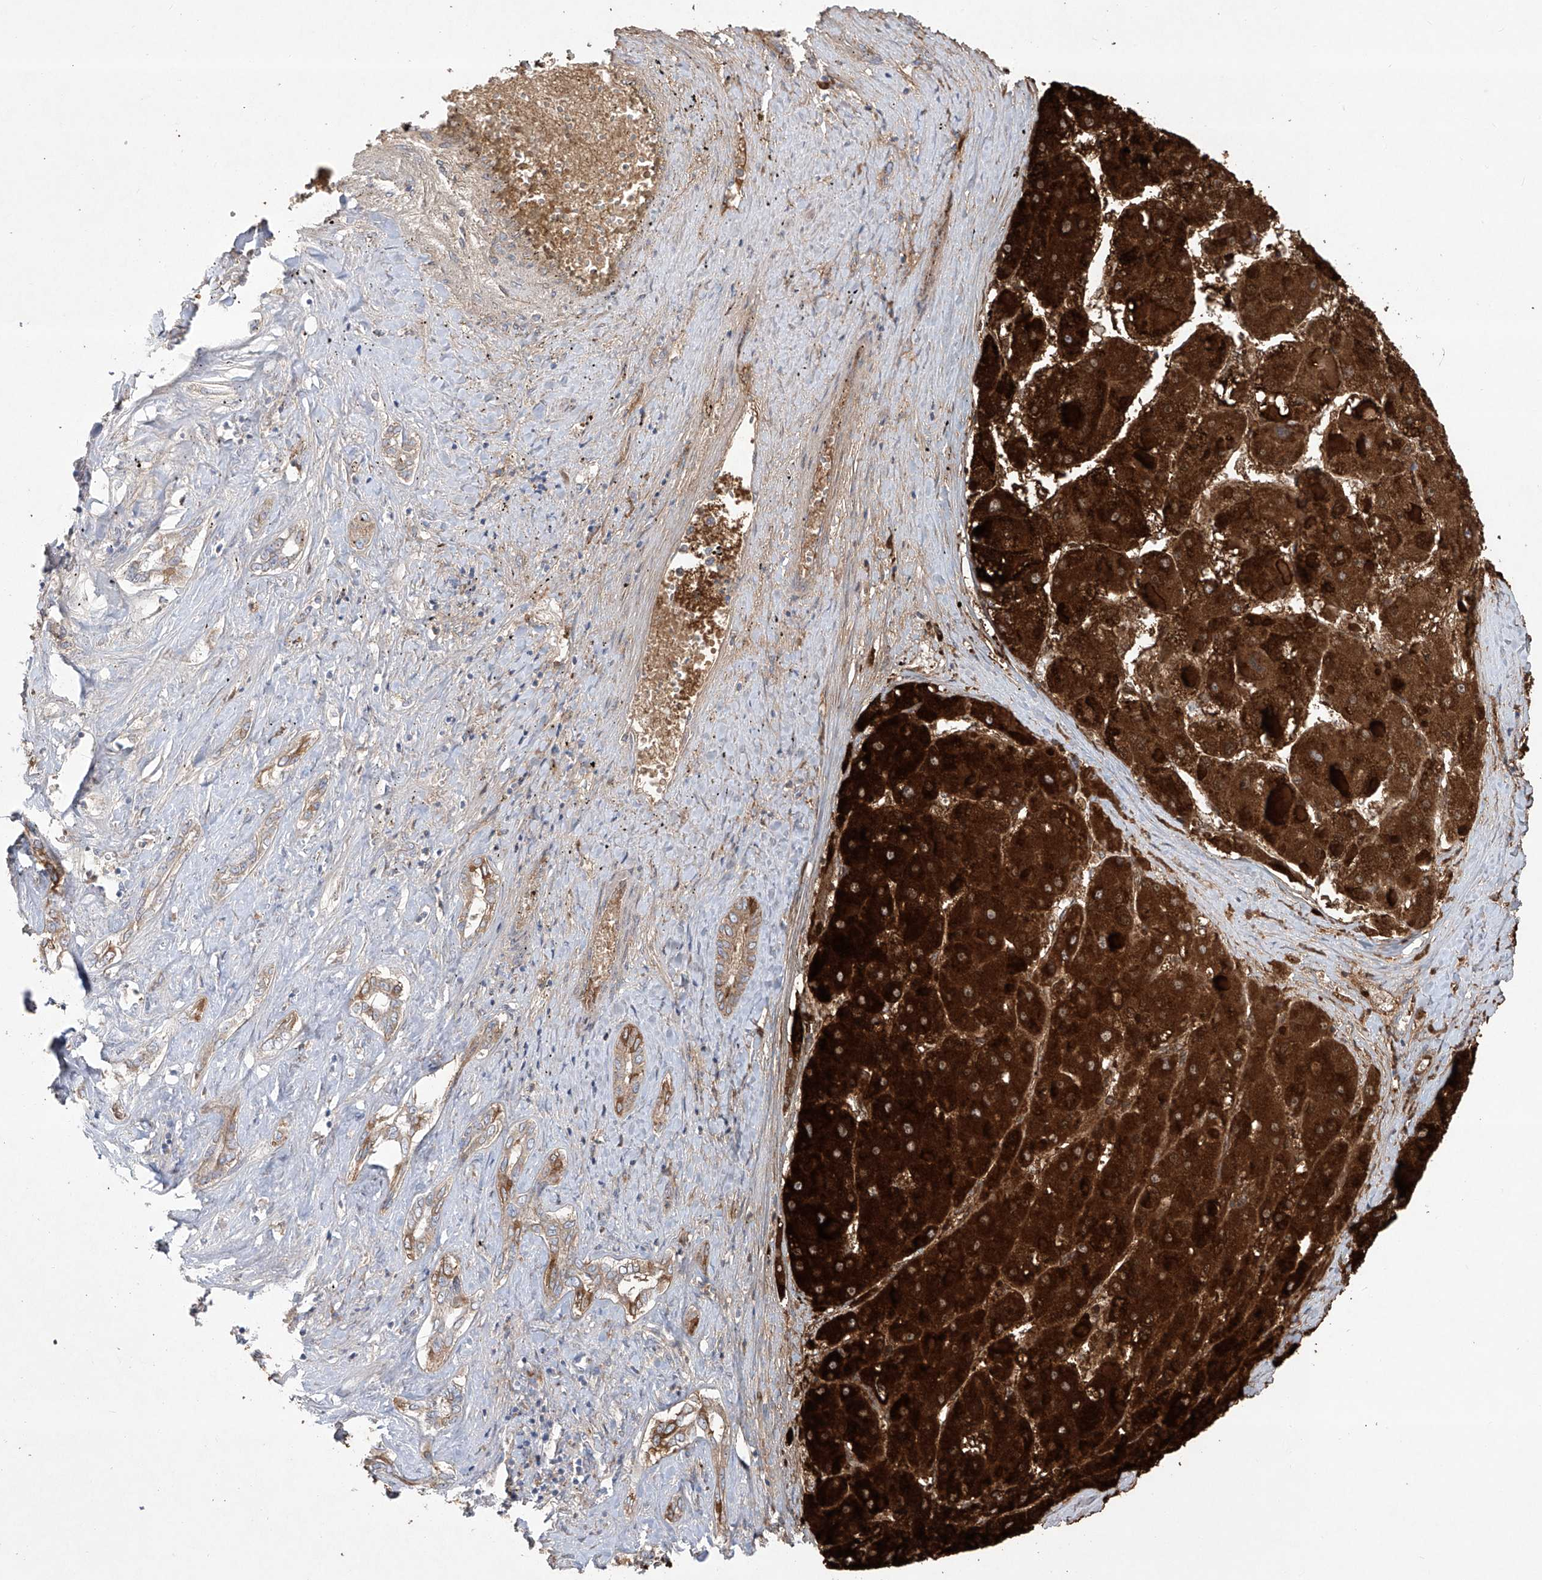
{"staining": {"intensity": "strong", "quantity": ">75%", "location": "cytoplasmic/membranous"}, "tissue": "liver cancer", "cell_type": "Tumor cells", "image_type": "cancer", "snomed": [{"axis": "morphology", "description": "Carcinoma, Hepatocellular, NOS"}, {"axis": "topography", "description": "Liver"}], "caption": "A high-resolution micrograph shows immunohistochemistry staining of hepatocellular carcinoma (liver), which reveals strong cytoplasmic/membranous positivity in approximately >75% of tumor cells.", "gene": "KLC4", "patient": {"sex": "female", "age": 73}}